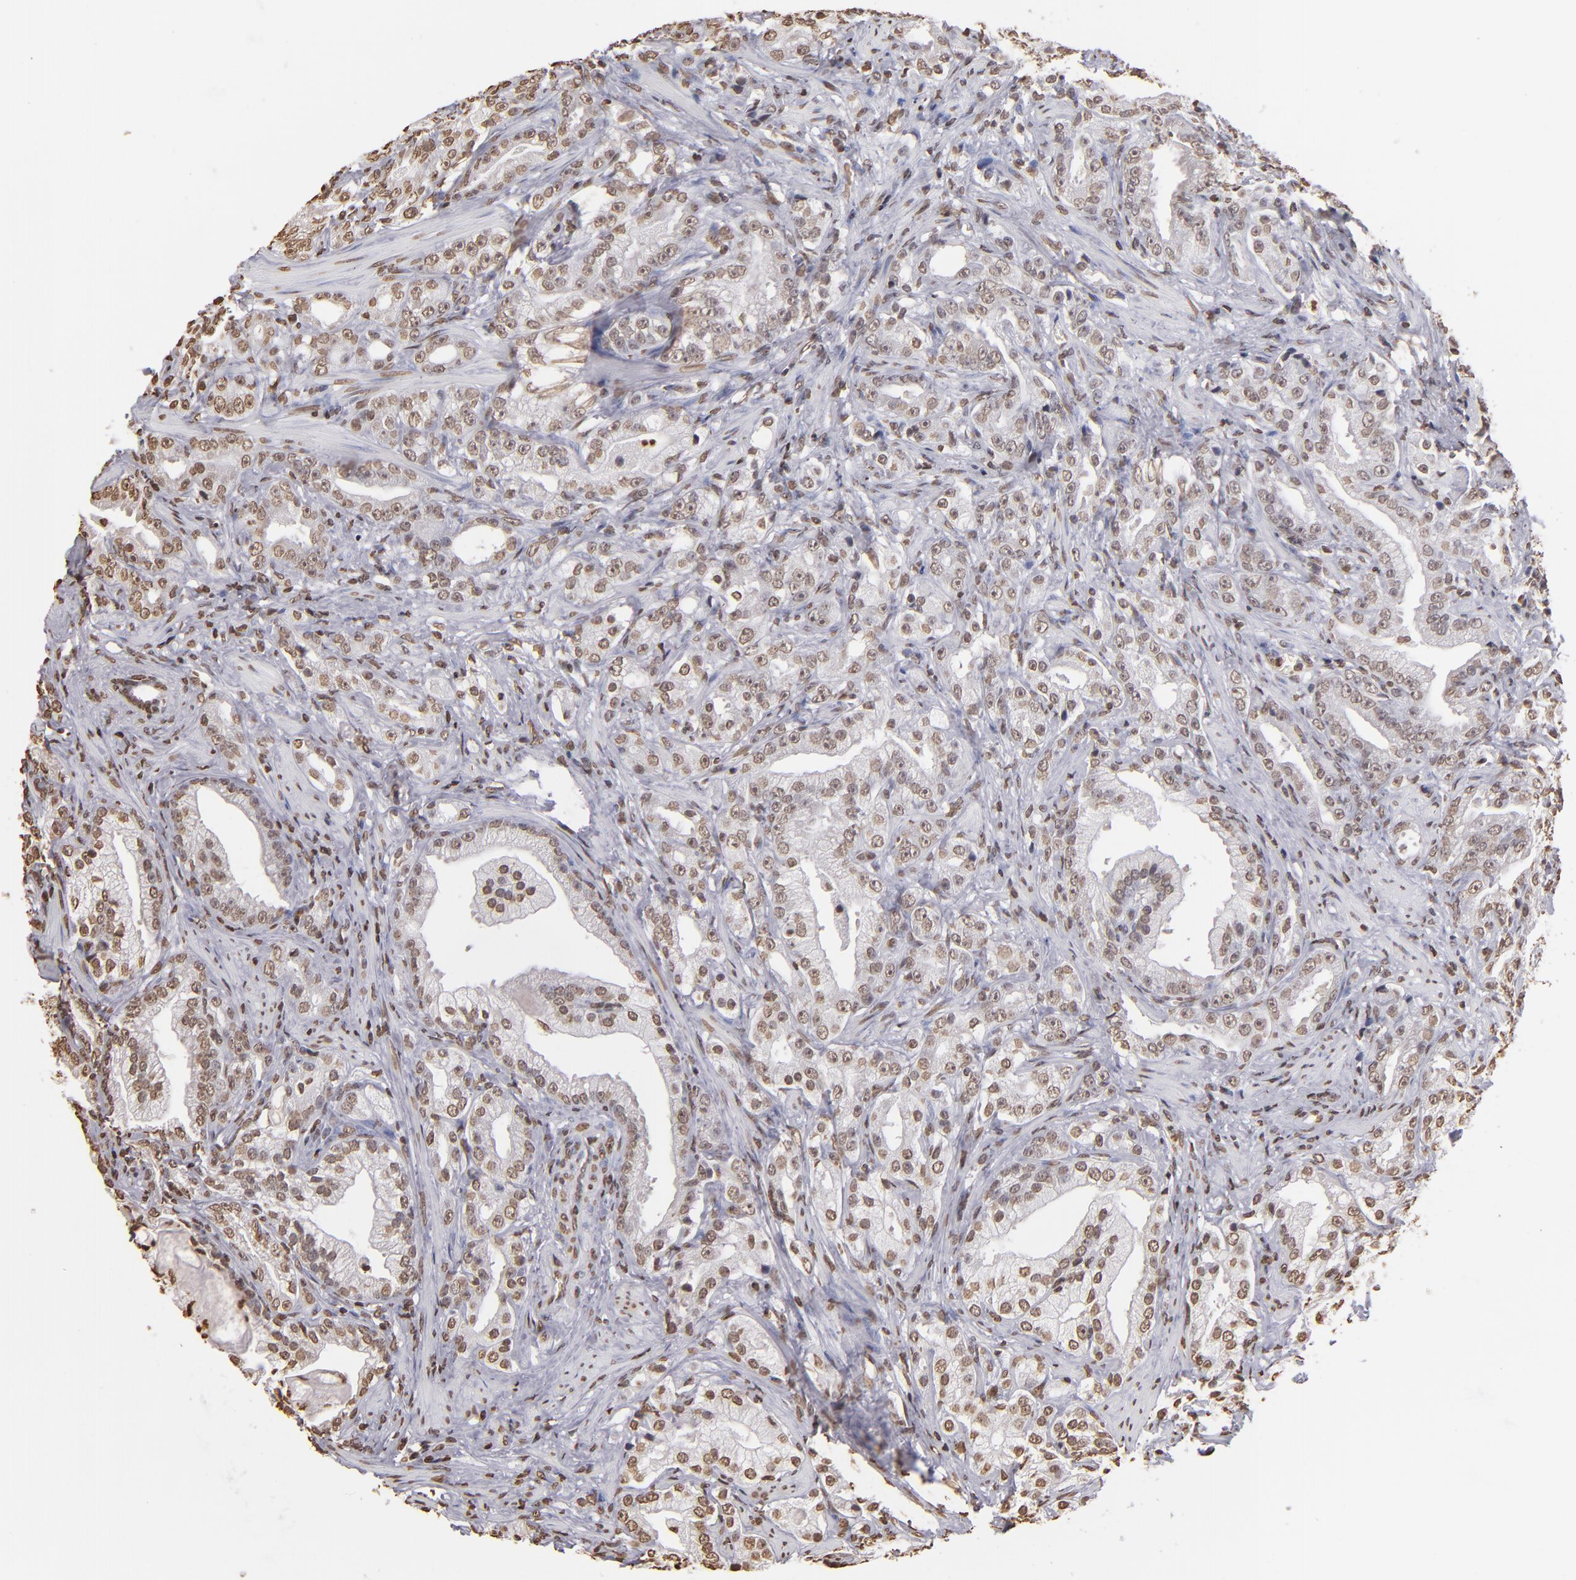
{"staining": {"intensity": "weak", "quantity": ">75%", "location": "nuclear"}, "tissue": "prostate cancer", "cell_type": "Tumor cells", "image_type": "cancer", "snomed": [{"axis": "morphology", "description": "Adenocarcinoma, Low grade"}, {"axis": "topography", "description": "Prostate"}], "caption": "IHC micrograph of neoplastic tissue: prostate adenocarcinoma (low-grade) stained using IHC reveals low levels of weak protein expression localized specifically in the nuclear of tumor cells, appearing as a nuclear brown color.", "gene": "LBX1", "patient": {"sex": "male", "age": 59}}